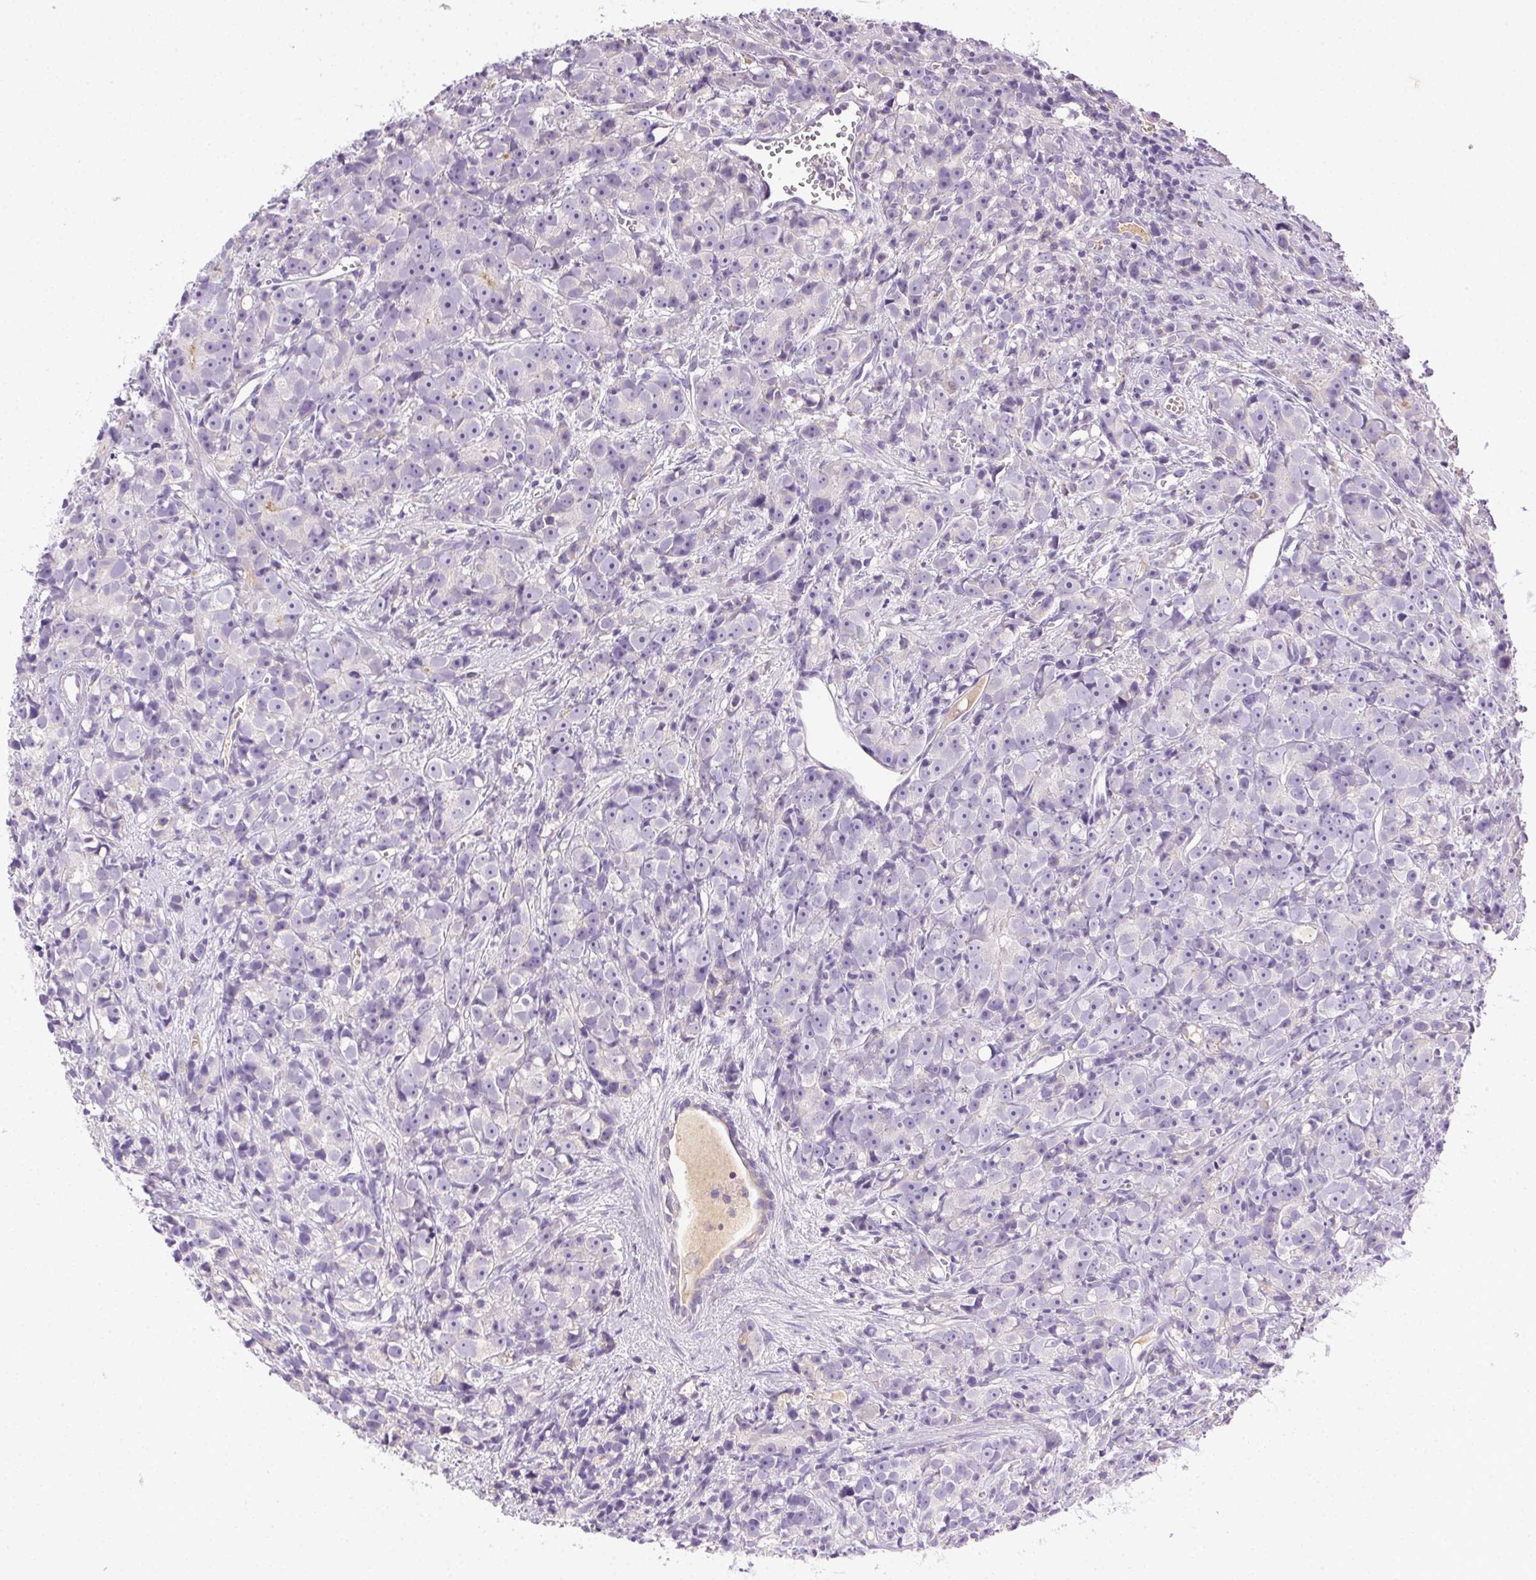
{"staining": {"intensity": "negative", "quantity": "none", "location": "none"}, "tissue": "prostate cancer", "cell_type": "Tumor cells", "image_type": "cancer", "snomed": [{"axis": "morphology", "description": "Adenocarcinoma, High grade"}, {"axis": "topography", "description": "Prostate"}], "caption": "Photomicrograph shows no protein positivity in tumor cells of prostate adenocarcinoma (high-grade) tissue.", "gene": "BPIFB2", "patient": {"sex": "male", "age": 77}}